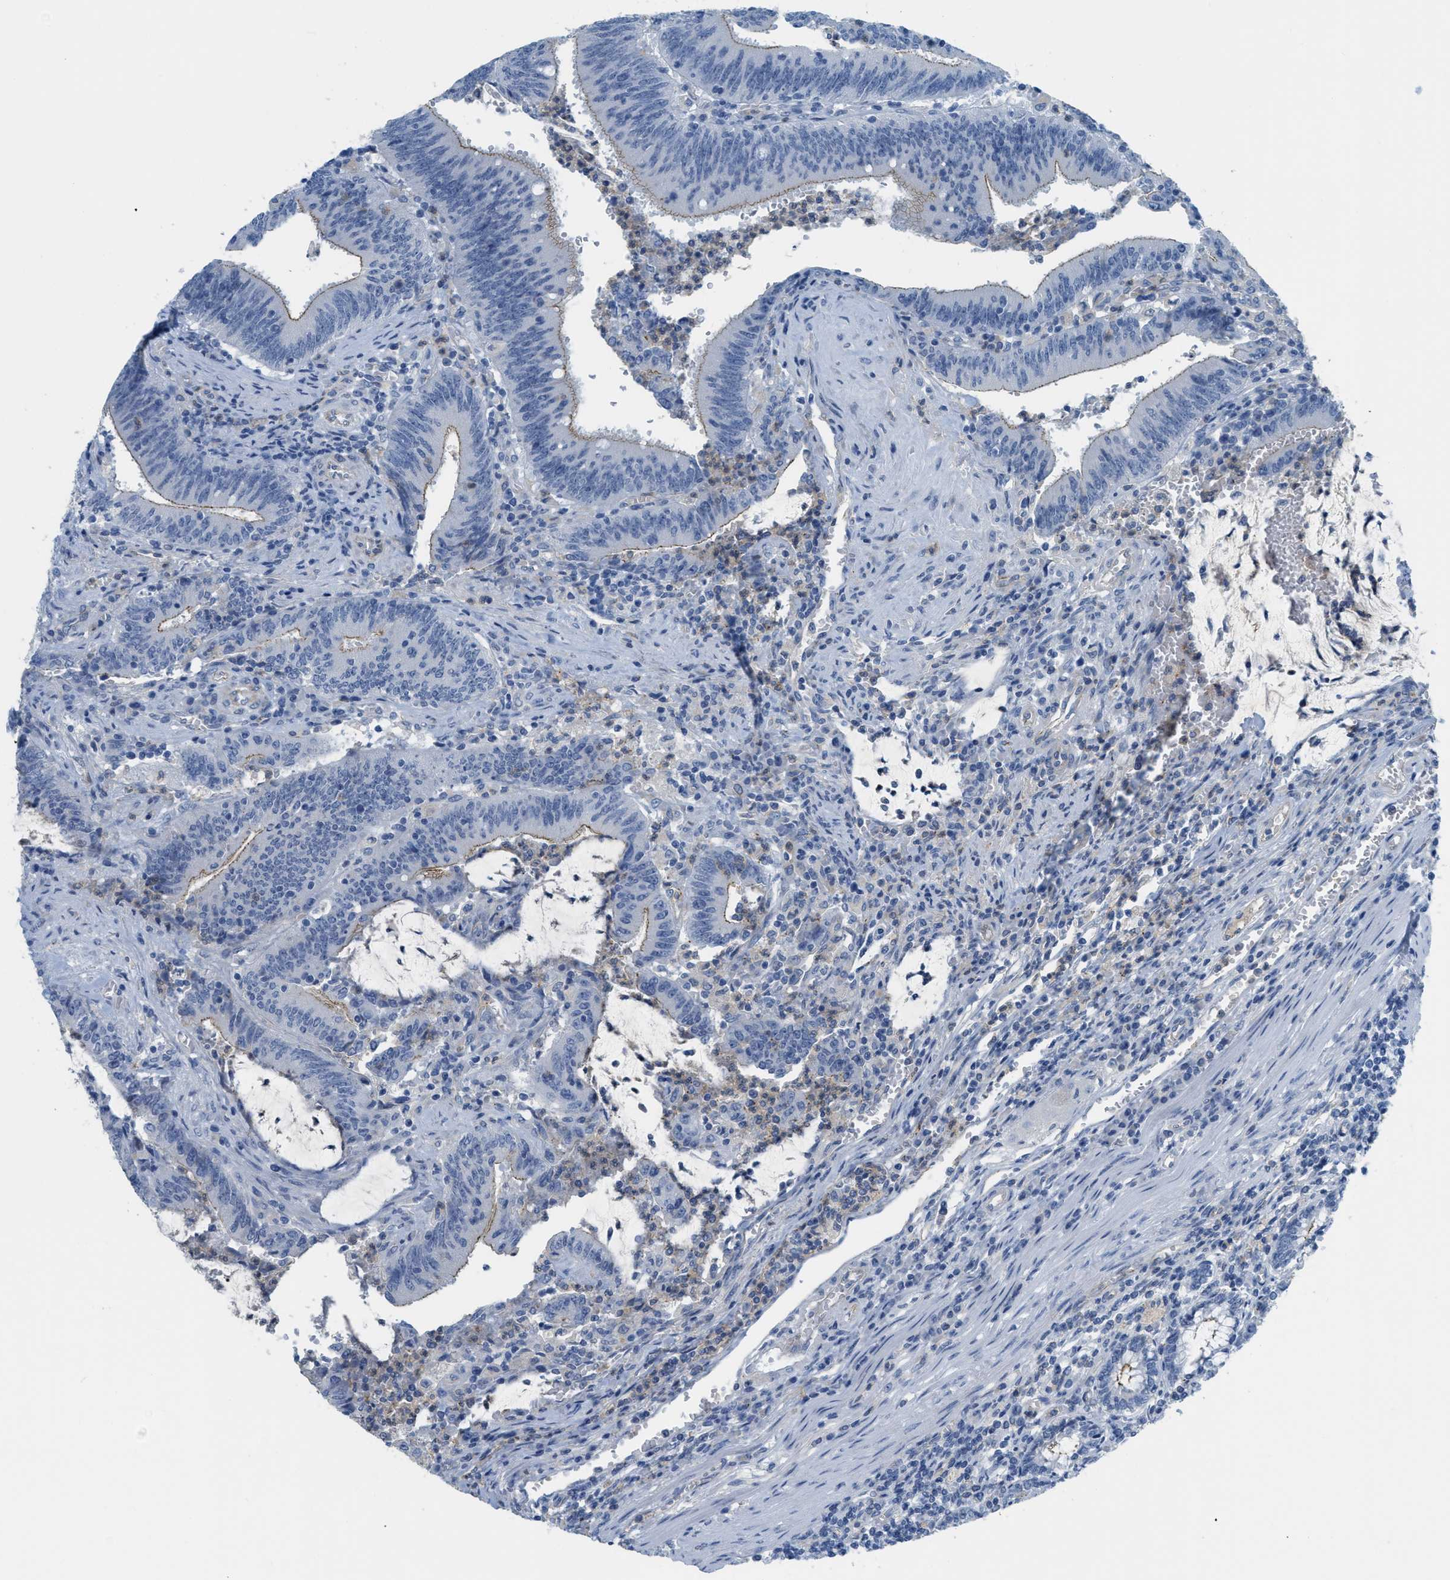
{"staining": {"intensity": "weak", "quantity": "25%-75%", "location": "cytoplasmic/membranous"}, "tissue": "colorectal cancer", "cell_type": "Tumor cells", "image_type": "cancer", "snomed": [{"axis": "morphology", "description": "Normal tissue, NOS"}, {"axis": "morphology", "description": "Adenocarcinoma, NOS"}, {"axis": "topography", "description": "Rectum"}], "caption": "Immunohistochemical staining of colorectal cancer shows low levels of weak cytoplasmic/membranous protein staining in approximately 25%-75% of tumor cells.", "gene": "CRB3", "patient": {"sex": "female", "age": 66}}